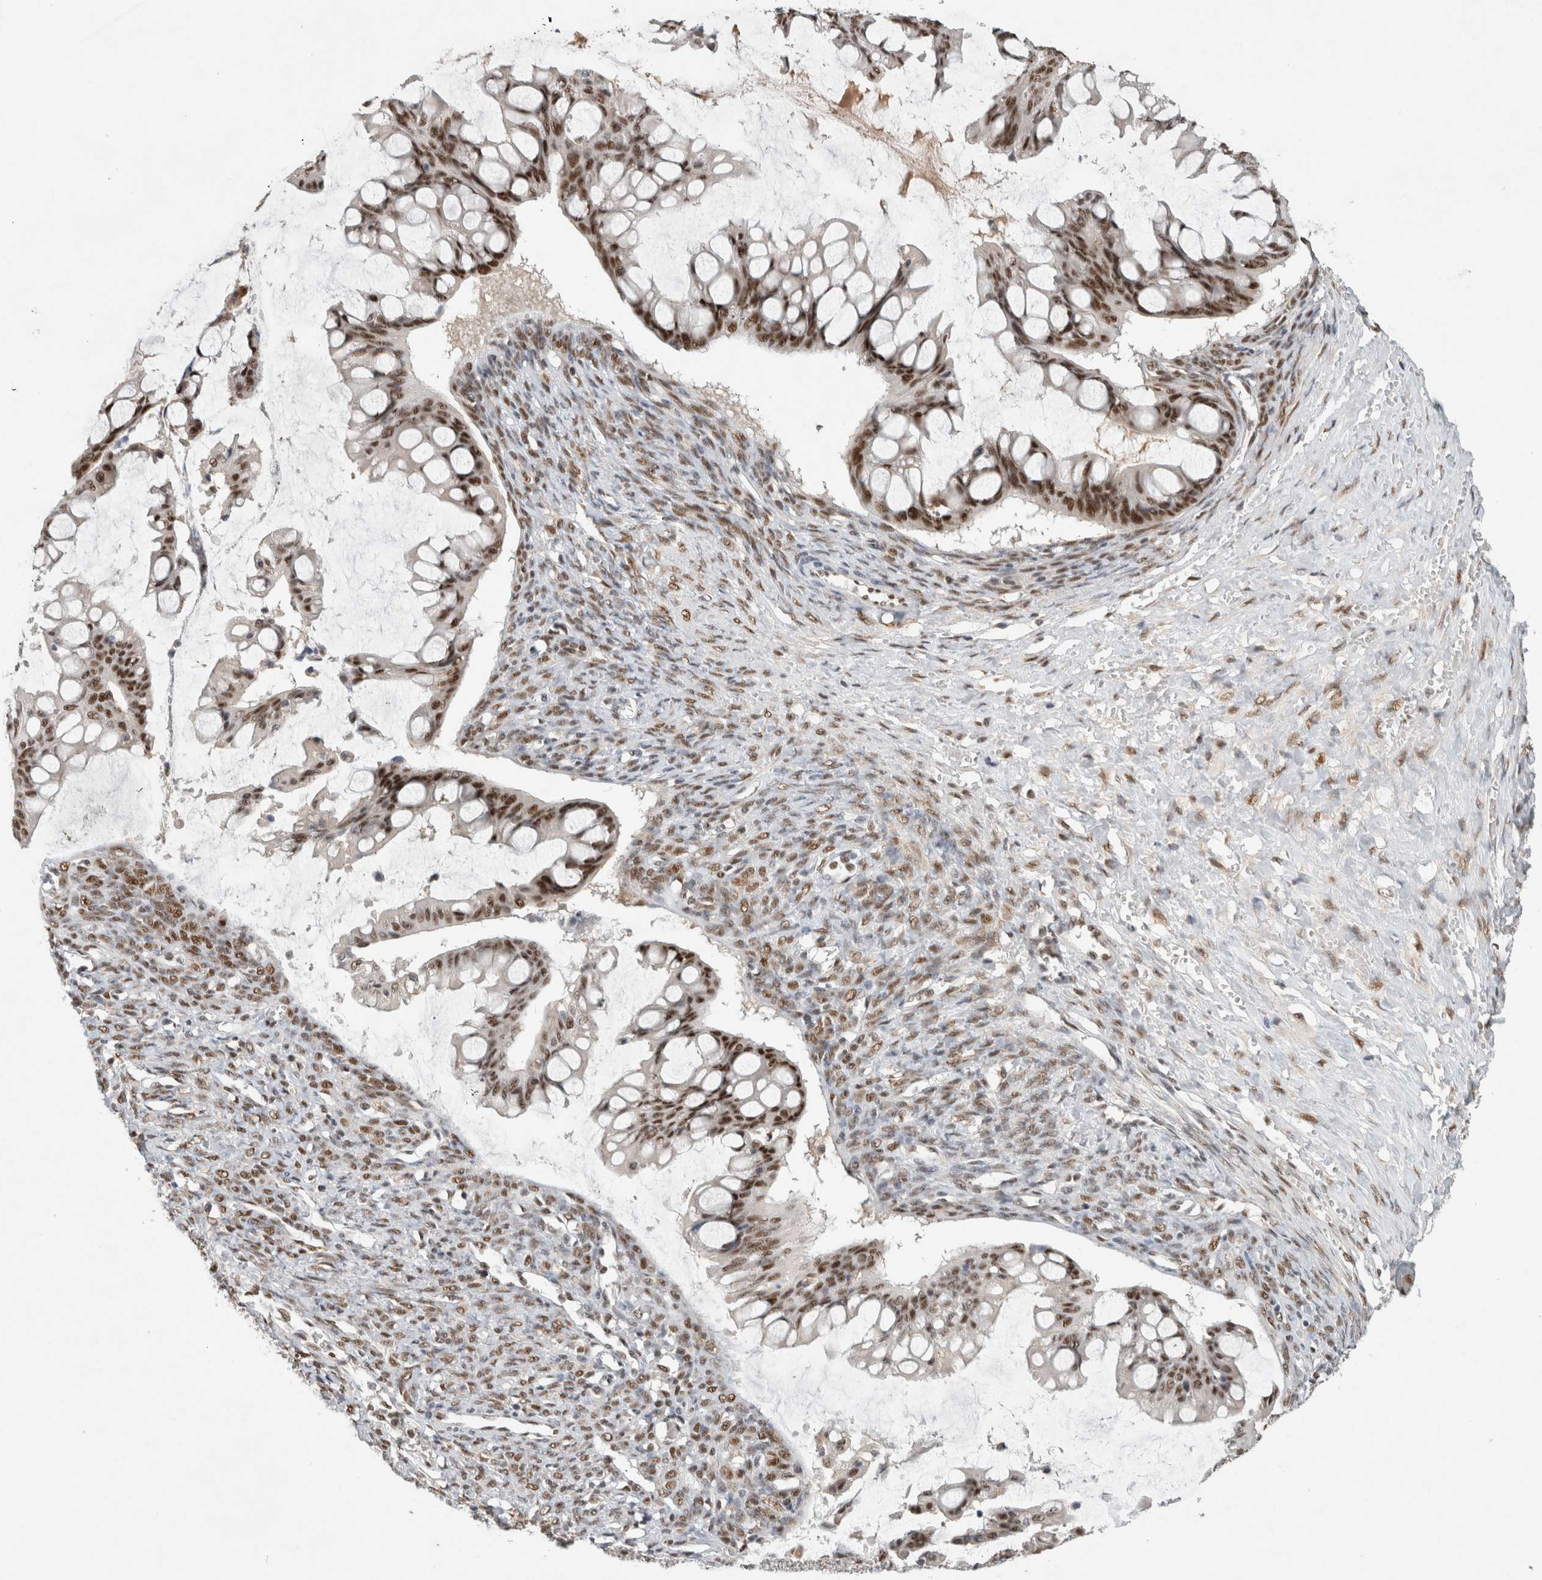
{"staining": {"intensity": "moderate", "quantity": "25%-75%", "location": "nuclear"}, "tissue": "ovarian cancer", "cell_type": "Tumor cells", "image_type": "cancer", "snomed": [{"axis": "morphology", "description": "Cystadenocarcinoma, mucinous, NOS"}, {"axis": "topography", "description": "Ovary"}], "caption": "This is an image of IHC staining of mucinous cystadenocarcinoma (ovarian), which shows moderate positivity in the nuclear of tumor cells.", "gene": "DDX42", "patient": {"sex": "female", "age": 73}}